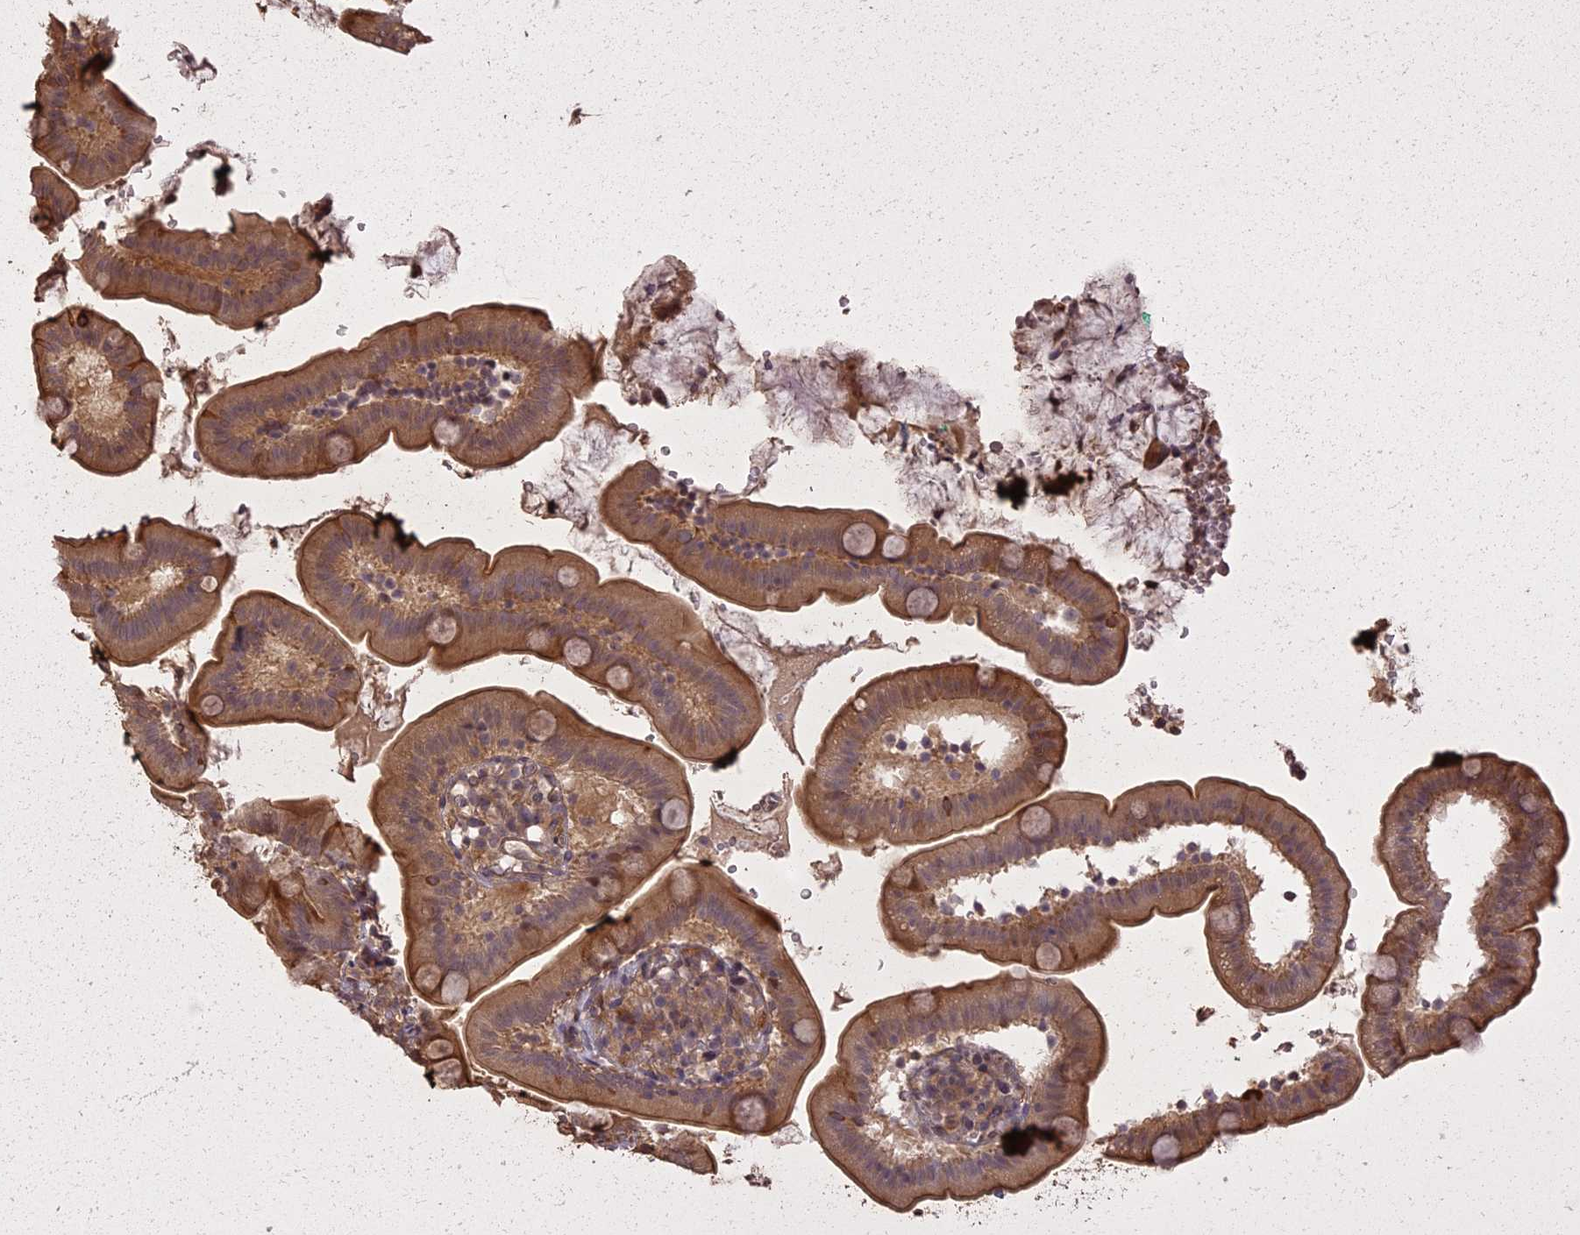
{"staining": {"intensity": "moderate", "quantity": ">75%", "location": "cytoplasmic/membranous"}, "tissue": "duodenum", "cell_type": "Glandular cells", "image_type": "normal", "snomed": [{"axis": "morphology", "description": "Normal tissue, NOS"}, {"axis": "topography", "description": "Duodenum"}], "caption": "Immunohistochemistry (IHC) (DAB) staining of normal duodenum reveals moderate cytoplasmic/membranous protein staining in approximately >75% of glandular cells.", "gene": "LIN37", "patient": {"sex": "female", "age": 67}}